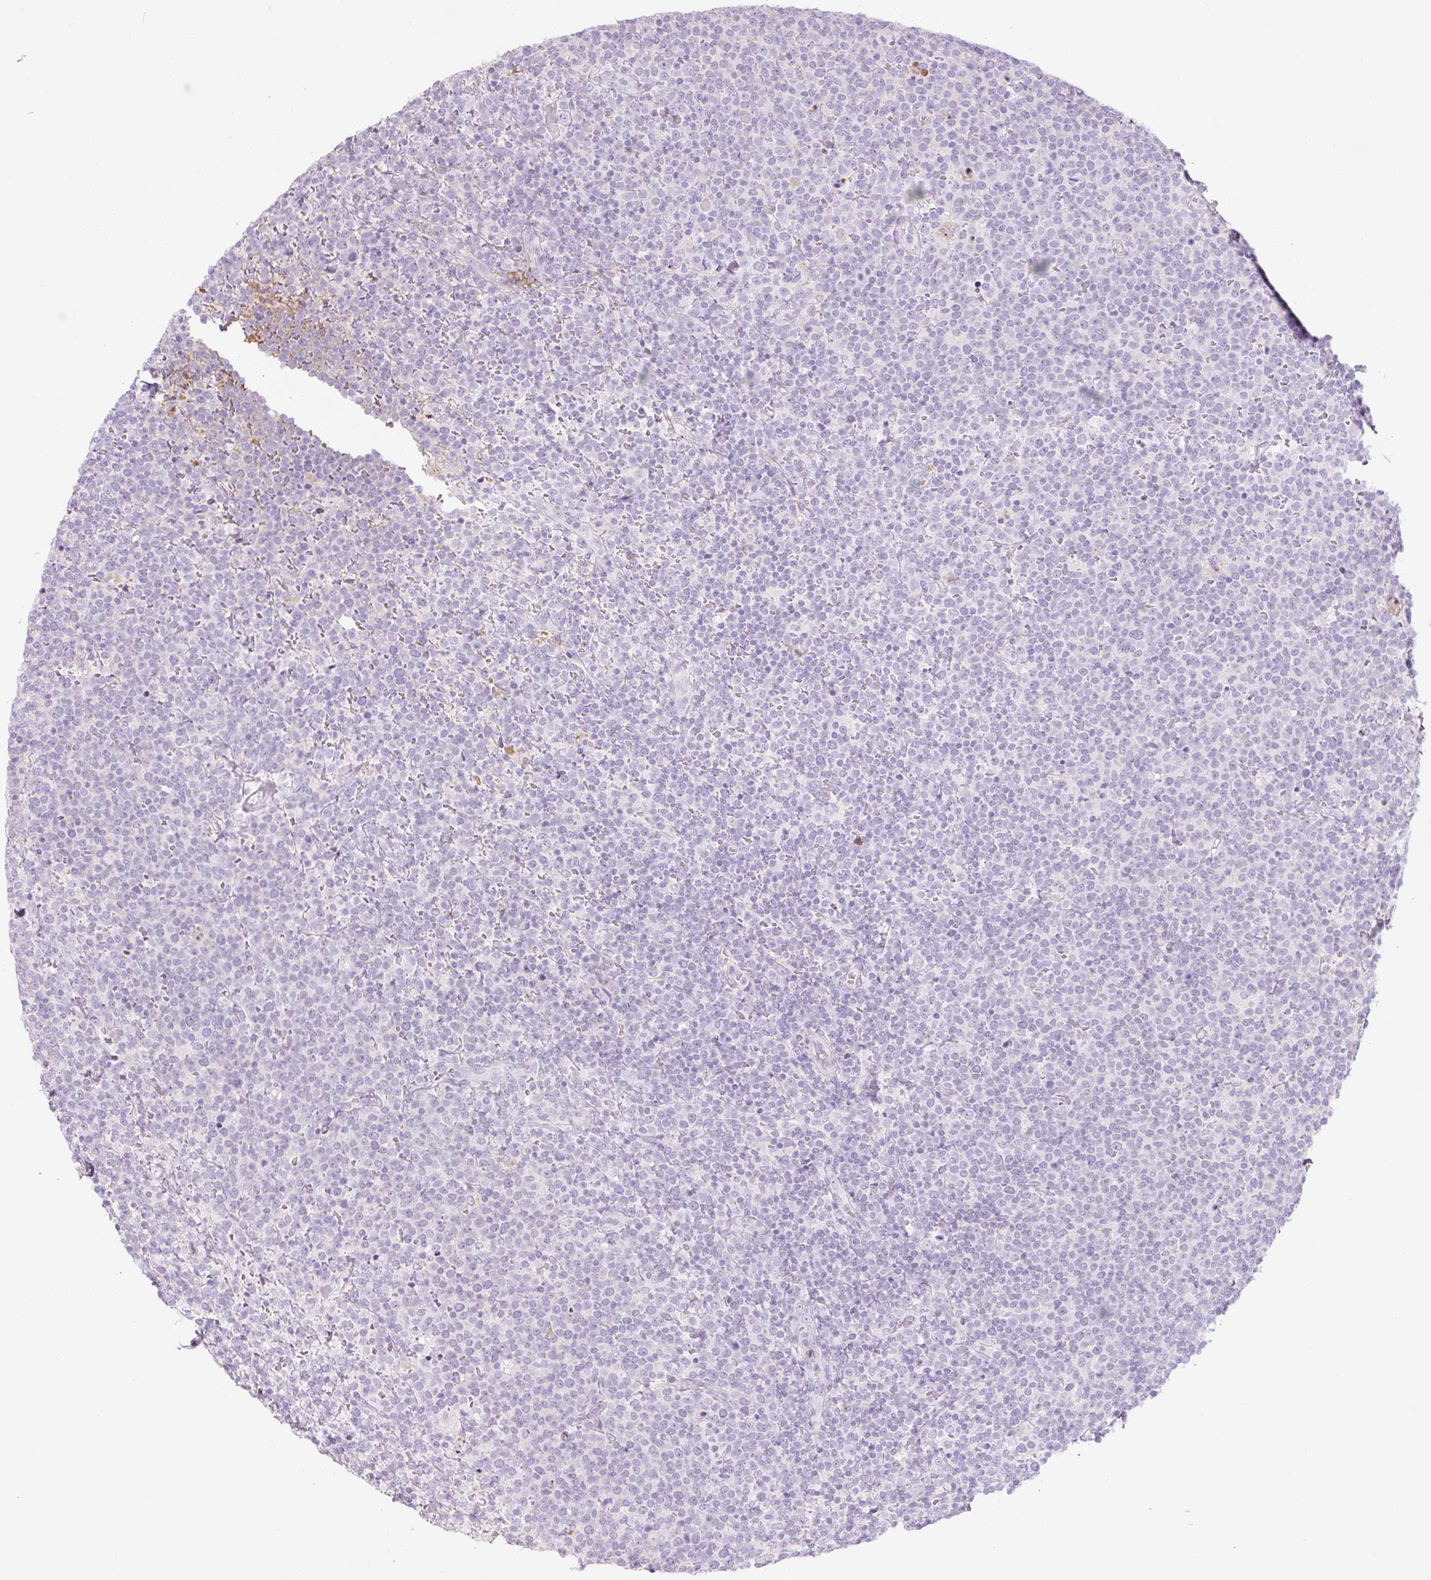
{"staining": {"intensity": "negative", "quantity": "none", "location": "none"}, "tissue": "lymphoma", "cell_type": "Tumor cells", "image_type": "cancer", "snomed": [{"axis": "morphology", "description": "Malignant lymphoma, non-Hodgkin's type, High grade"}, {"axis": "topography", "description": "Lymph node"}], "caption": "The photomicrograph demonstrates no staining of tumor cells in lymphoma.", "gene": "APOA1", "patient": {"sex": "male", "age": 61}}